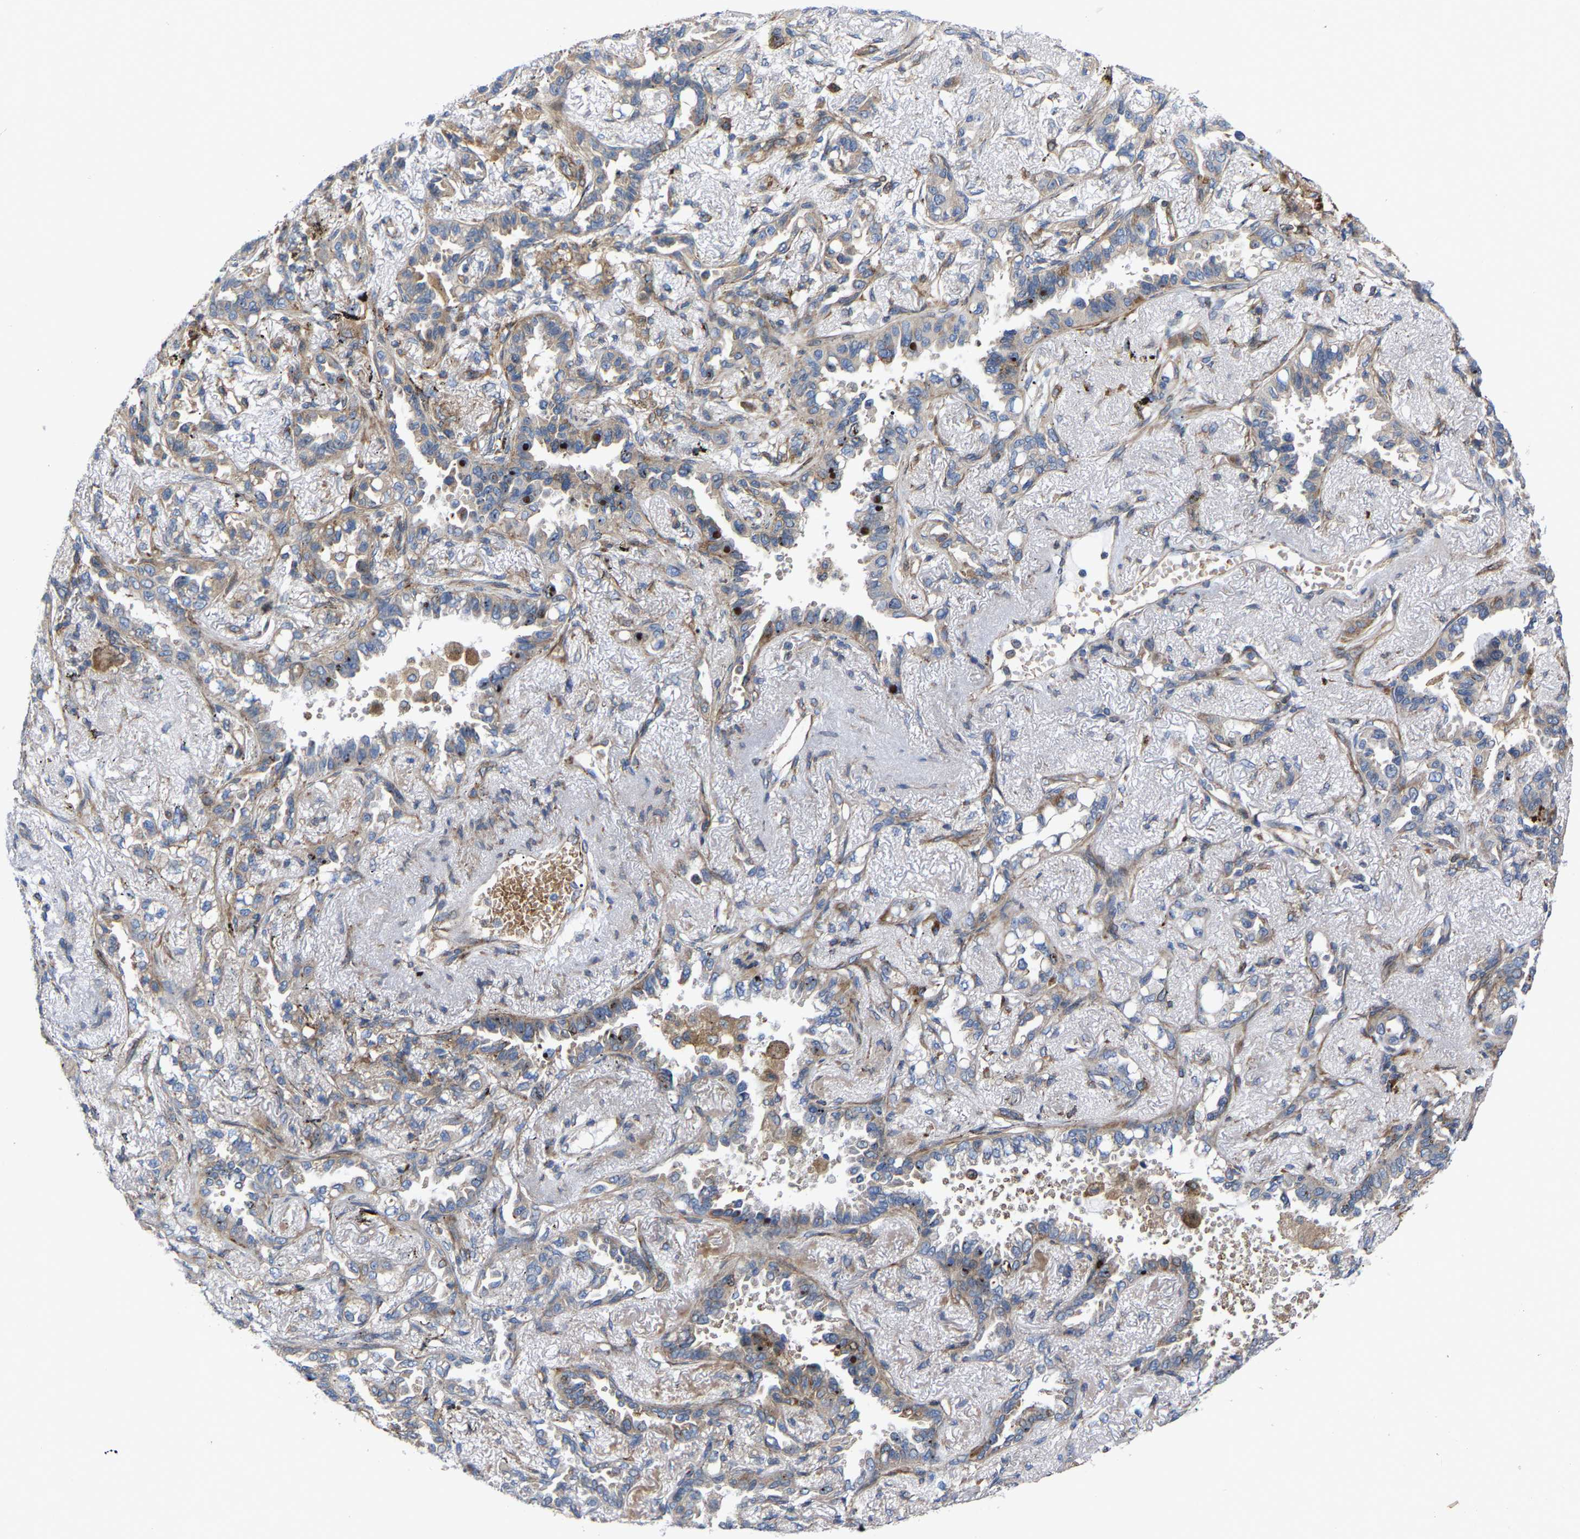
{"staining": {"intensity": "weak", "quantity": "25%-75%", "location": "cytoplasmic/membranous"}, "tissue": "lung cancer", "cell_type": "Tumor cells", "image_type": "cancer", "snomed": [{"axis": "morphology", "description": "Adenocarcinoma, NOS"}, {"axis": "topography", "description": "Lung"}], "caption": "Protein staining exhibits weak cytoplasmic/membranous expression in about 25%-75% of tumor cells in adenocarcinoma (lung).", "gene": "TOR1B", "patient": {"sex": "male", "age": 59}}